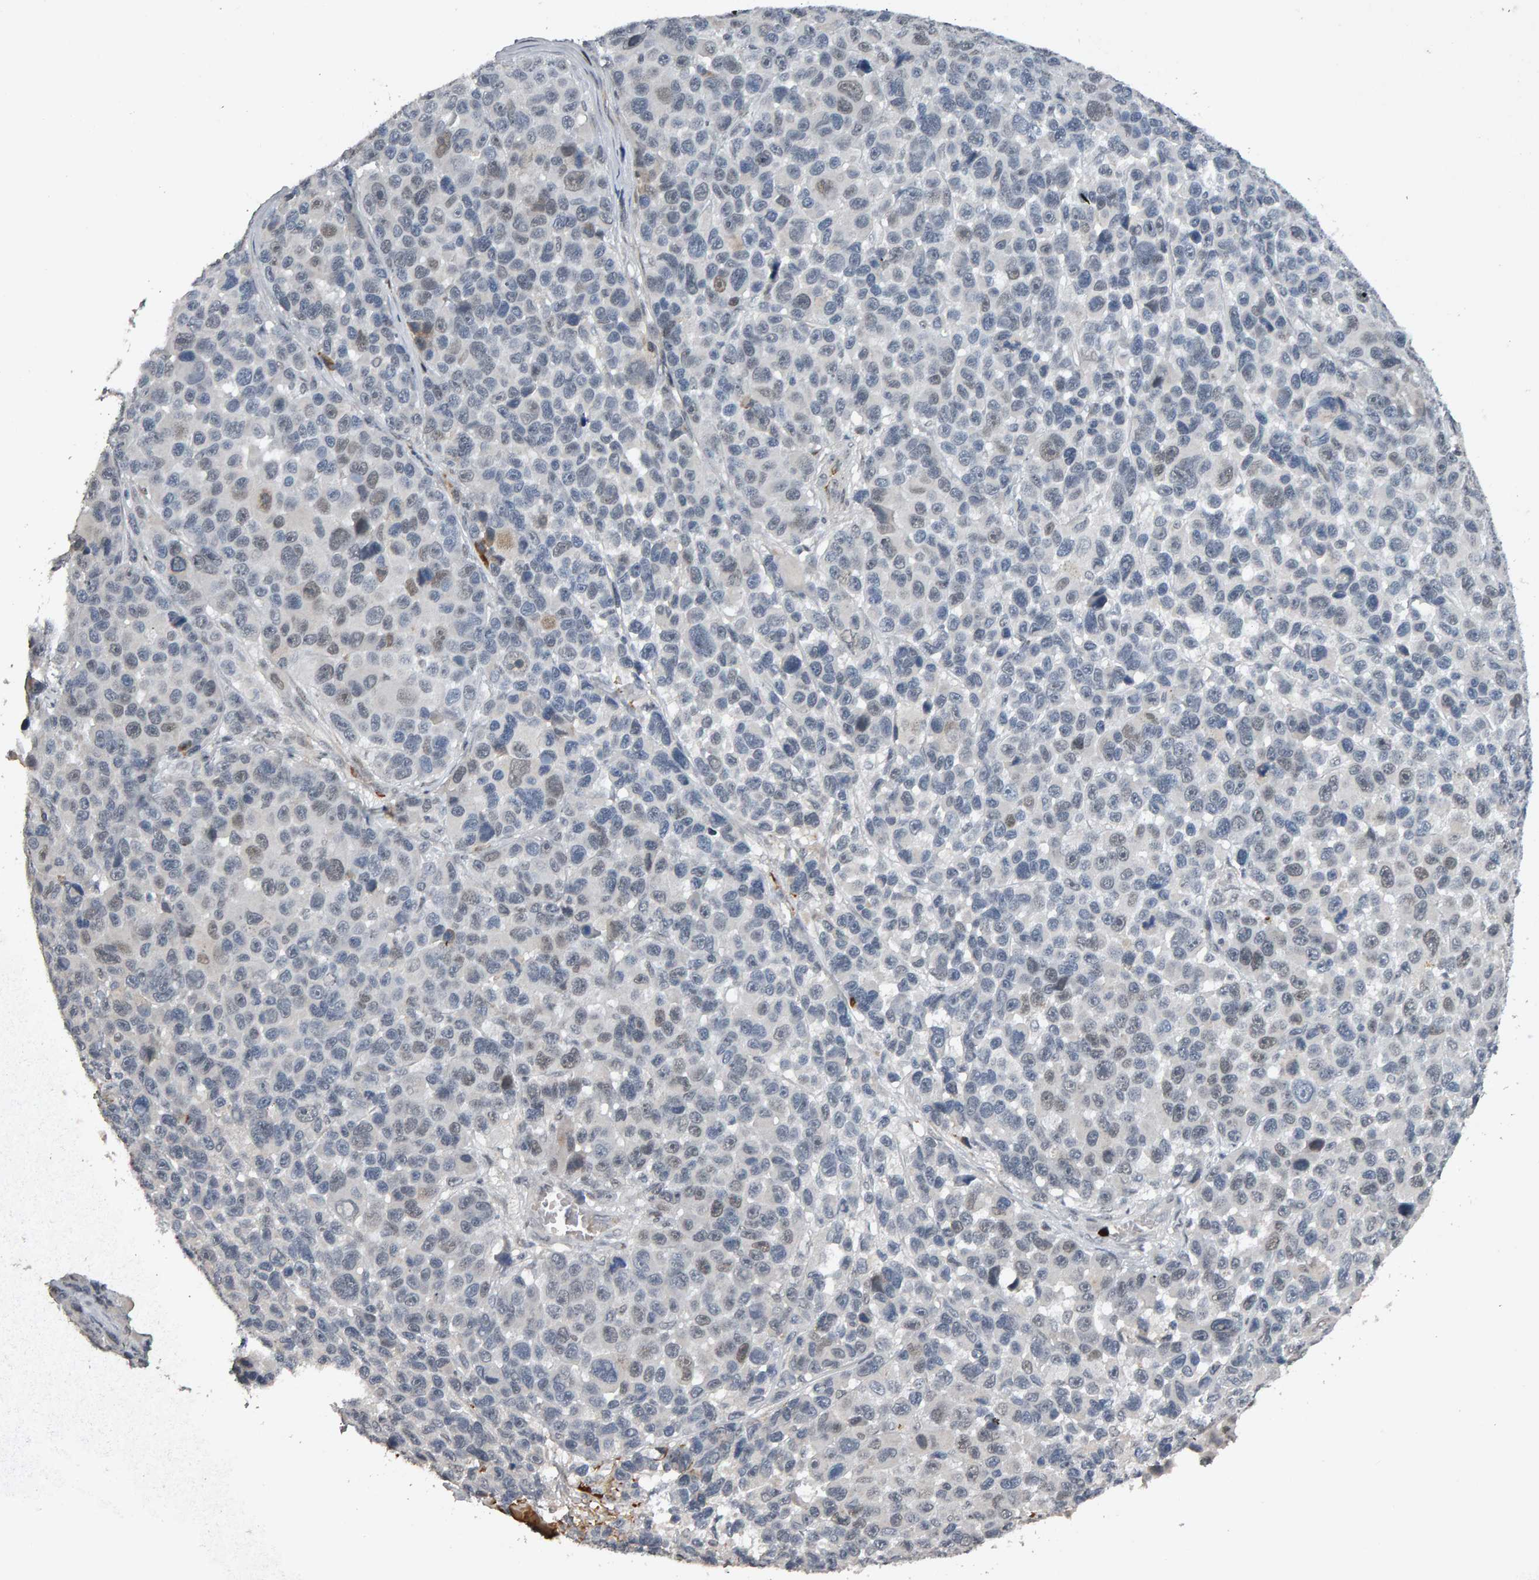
{"staining": {"intensity": "weak", "quantity": "<25%", "location": "nuclear"}, "tissue": "melanoma", "cell_type": "Tumor cells", "image_type": "cancer", "snomed": [{"axis": "morphology", "description": "Malignant melanoma, NOS"}, {"axis": "topography", "description": "Skin"}], "caption": "Tumor cells show no significant expression in melanoma.", "gene": "IPO8", "patient": {"sex": "male", "age": 53}}